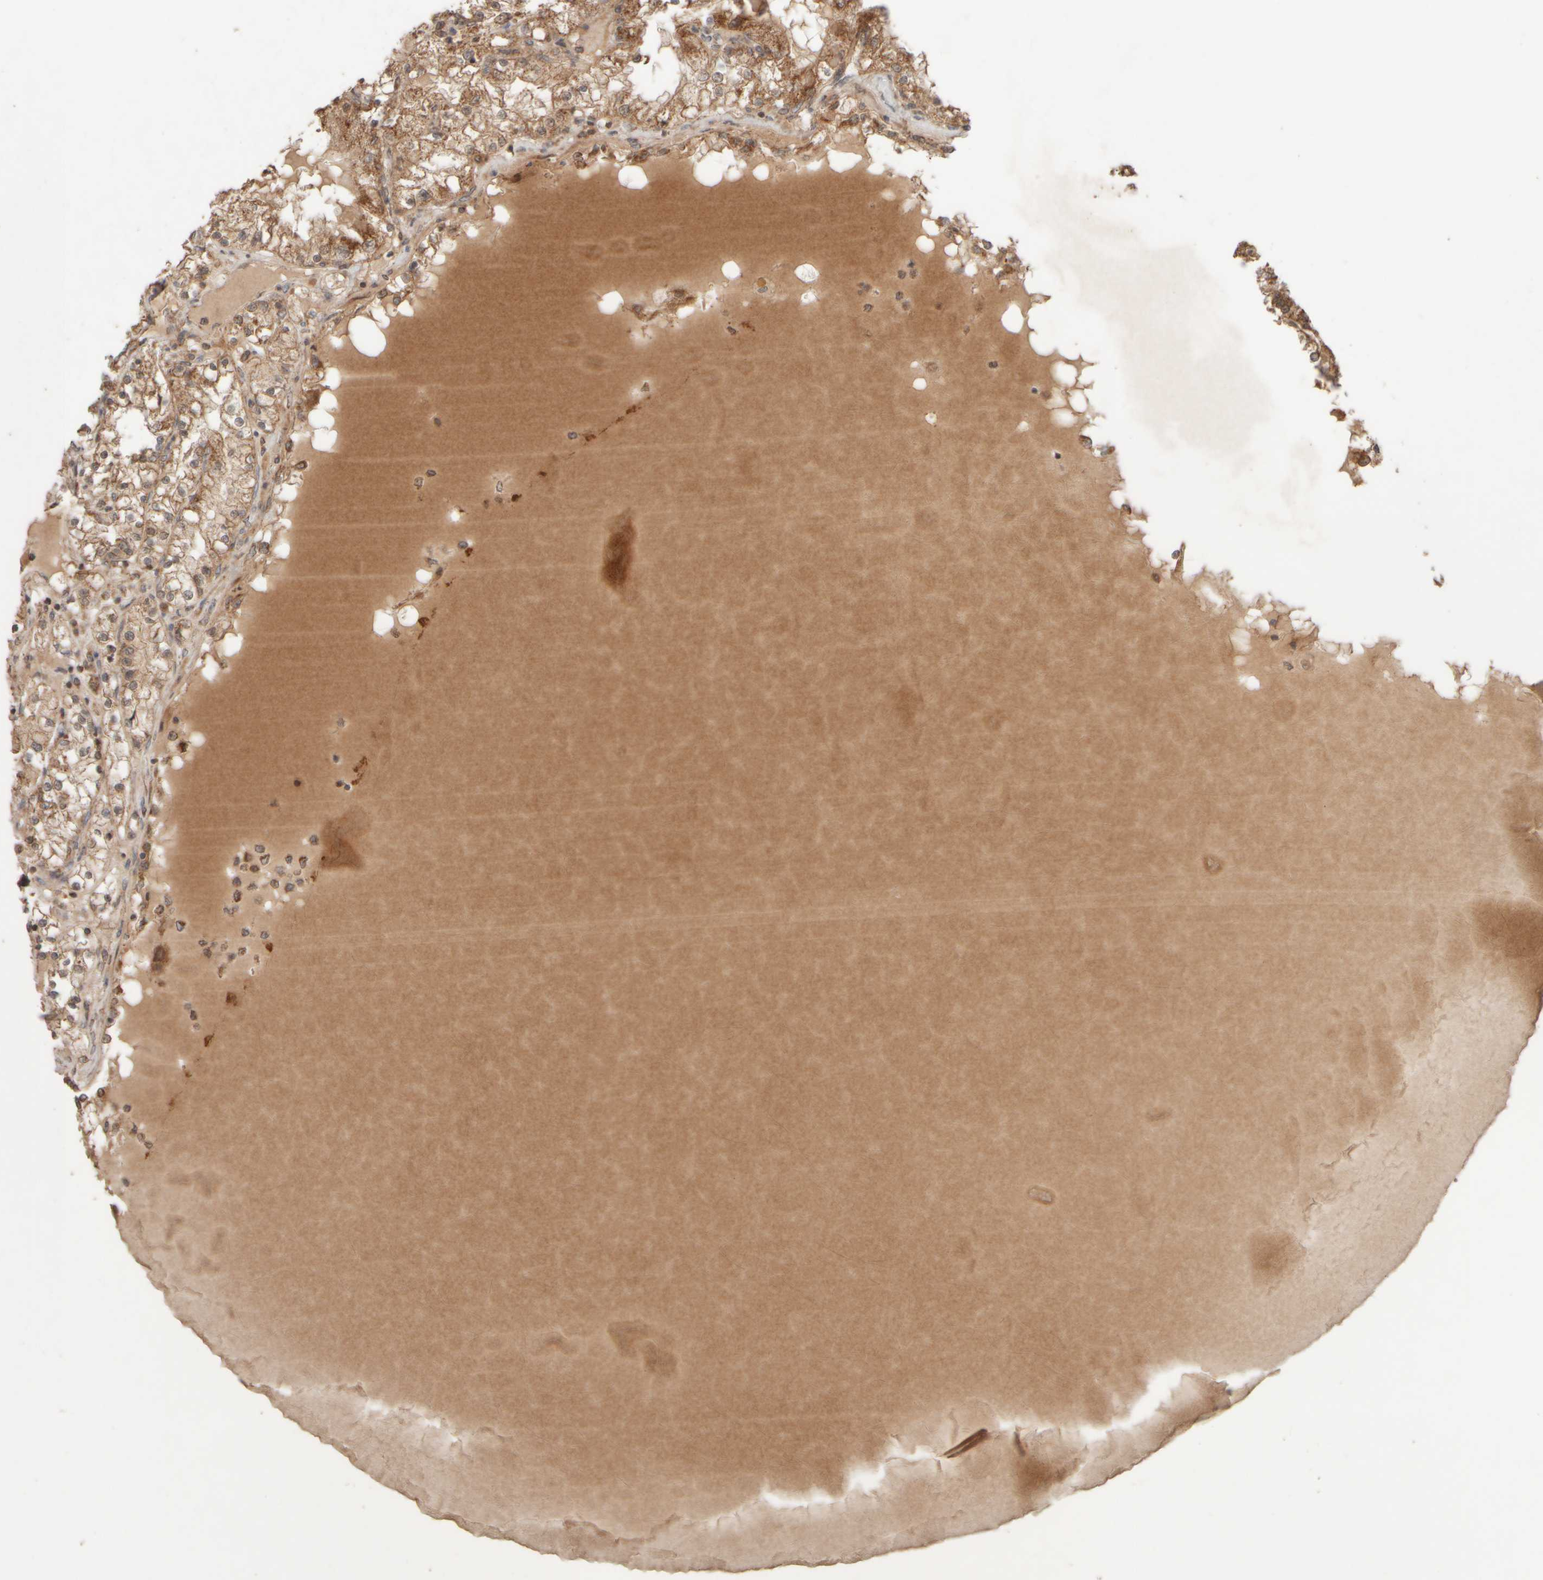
{"staining": {"intensity": "moderate", "quantity": ">75%", "location": "cytoplasmic/membranous"}, "tissue": "renal cancer", "cell_type": "Tumor cells", "image_type": "cancer", "snomed": [{"axis": "morphology", "description": "Adenocarcinoma, NOS"}, {"axis": "topography", "description": "Kidney"}], "caption": "Adenocarcinoma (renal) stained with IHC shows moderate cytoplasmic/membranous staining in approximately >75% of tumor cells.", "gene": "EIF2B3", "patient": {"sex": "male", "age": 68}}